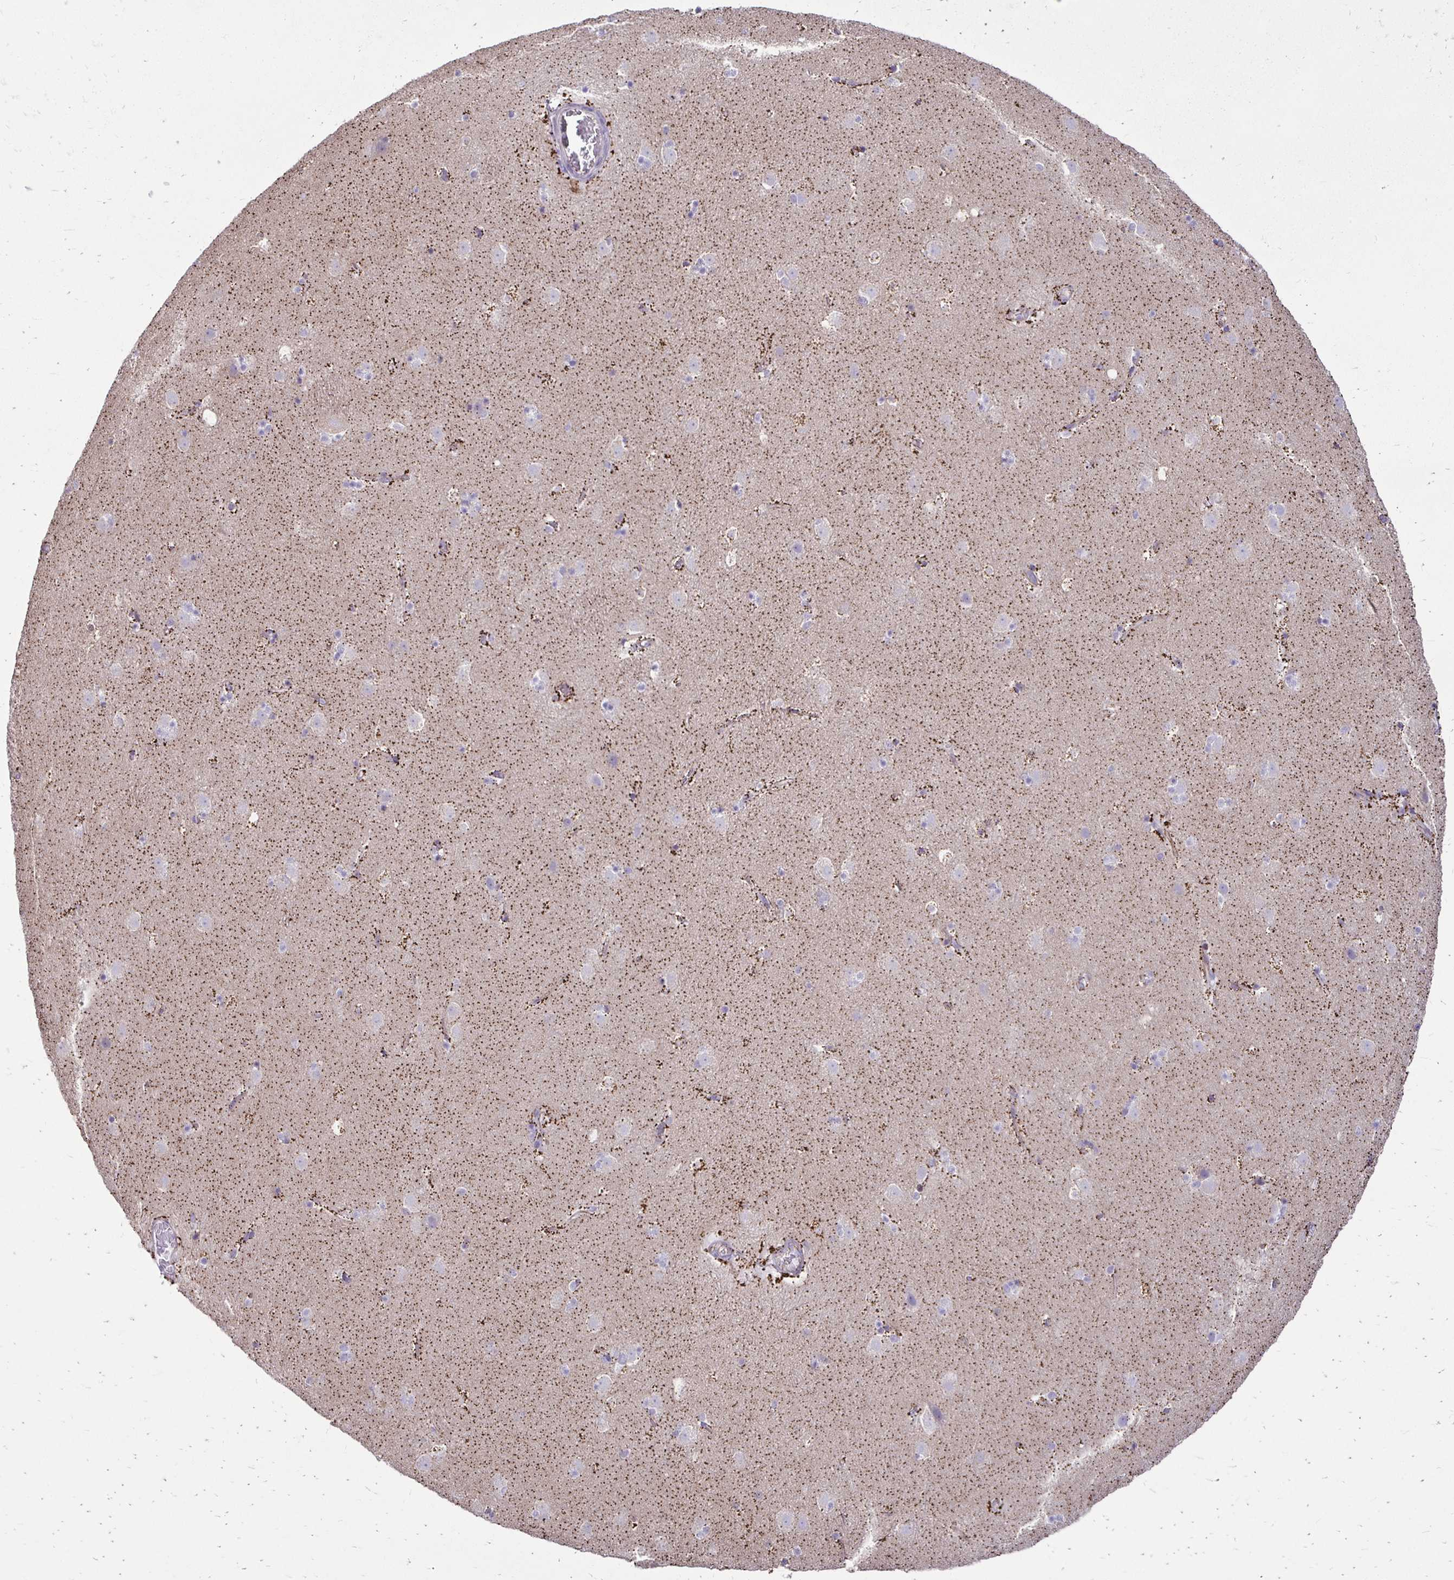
{"staining": {"intensity": "weak", "quantity": "<25%", "location": "cytoplasmic/membranous"}, "tissue": "caudate", "cell_type": "Glial cells", "image_type": "normal", "snomed": [{"axis": "morphology", "description": "Normal tissue, NOS"}, {"axis": "topography", "description": "Lateral ventricle wall"}], "caption": "This is an immunohistochemistry (IHC) micrograph of unremarkable caudate. There is no expression in glial cells.", "gene": "GAS2", "patient": {"sex": "male", "age": 37}}